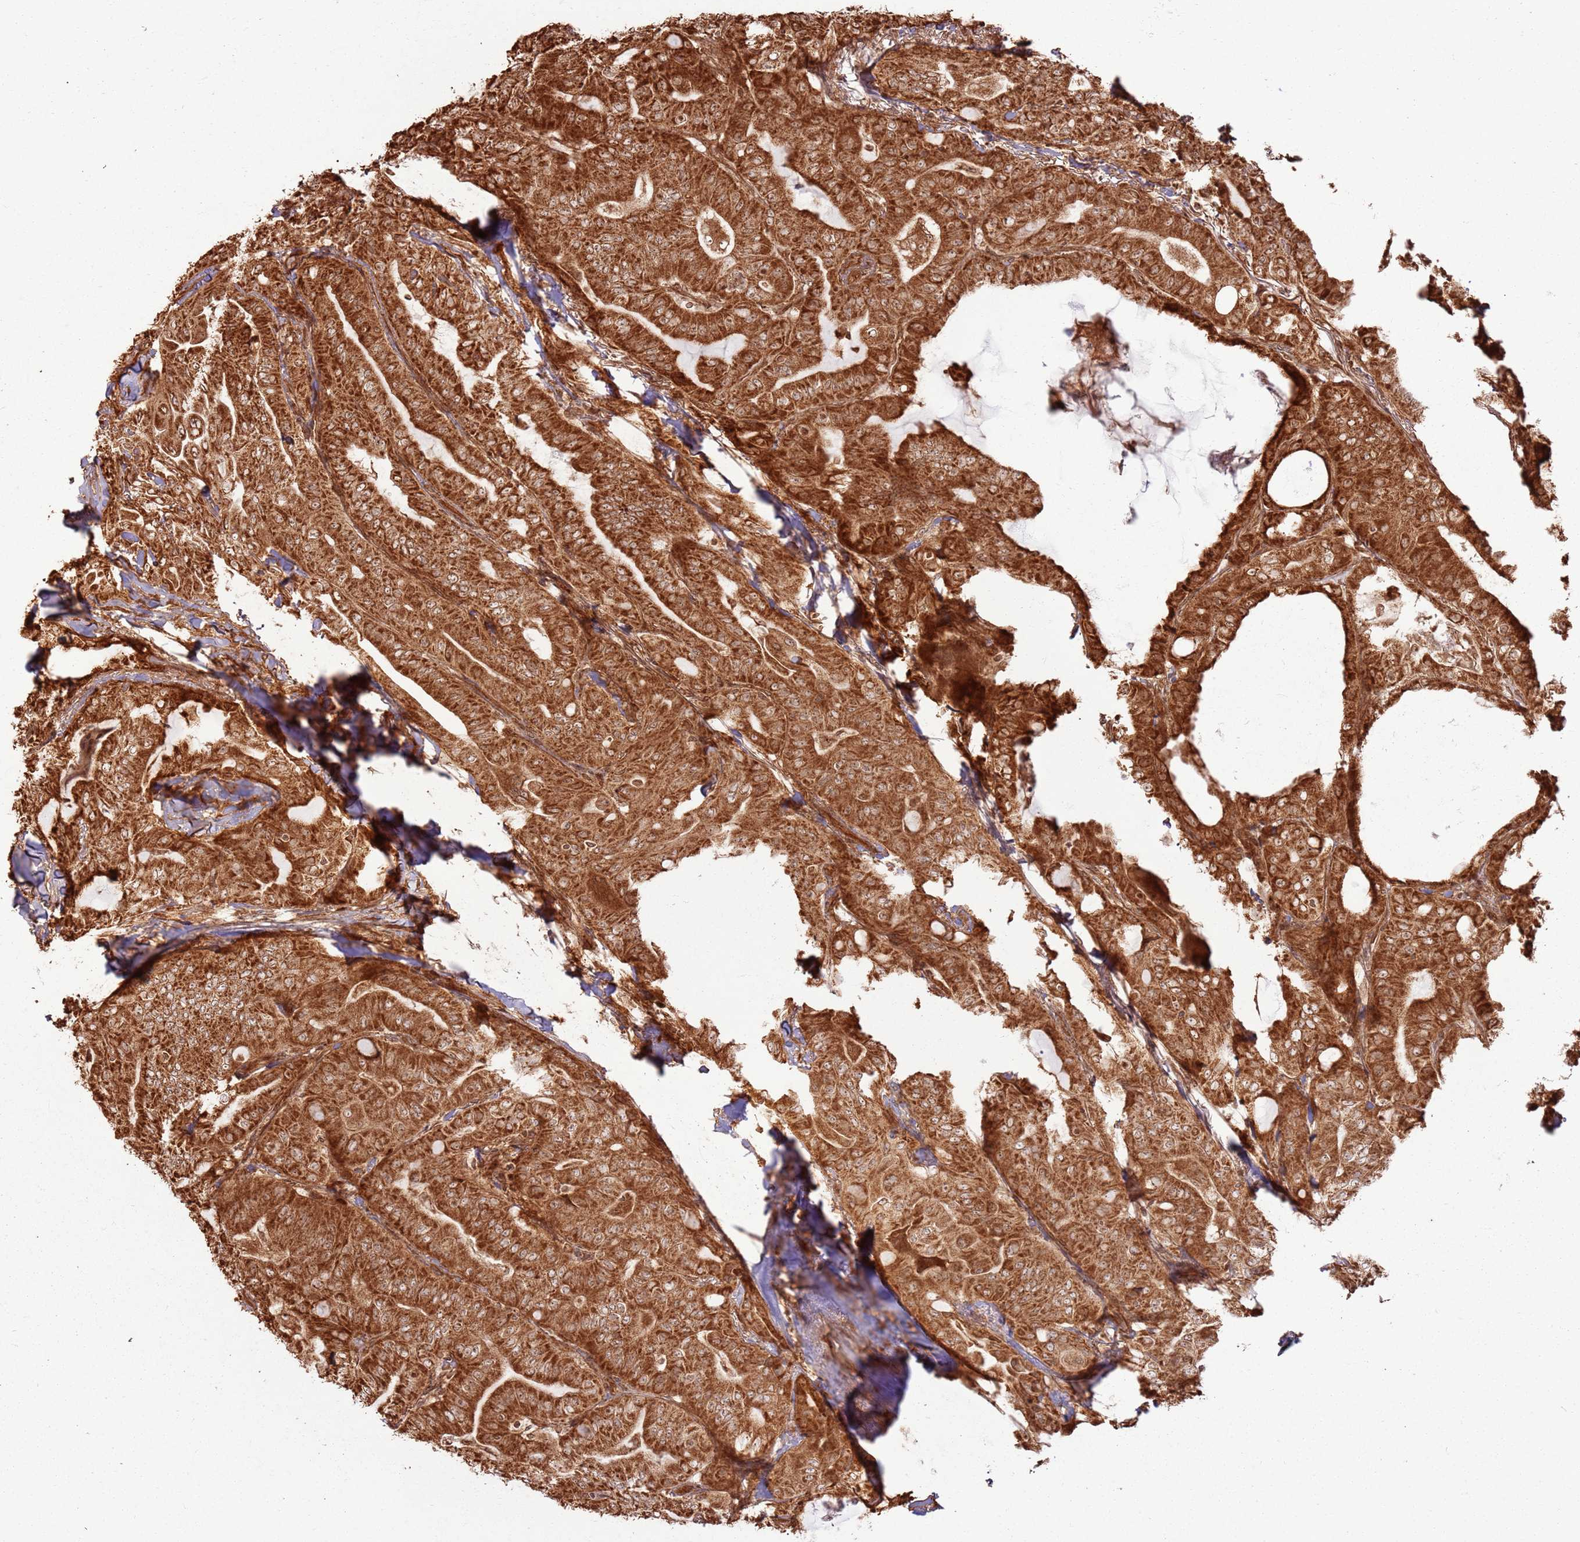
{"staining": {"intensity": "strong", "quantity": ">75%", "location": "cytoplasmic/membranous"}, "tissue": "thyroid cancer", "cell_type": "Tumor cells", "image_type": "cancer", "snomed": [{"axis": "morphology", "description": "Papillary adenocarcinoma, NOS"}, {"axis": "topography", "description": "Thyroid gland"}], "caption": "Immunohistochemical staining of thyroid papillary adenocarcinoma reveals strong cytoplasmic/membranous protein expression in approximately >75% of tumor cells.", "gene": "TBC1D13", "patient": {"sex": "female", "age": 68}}